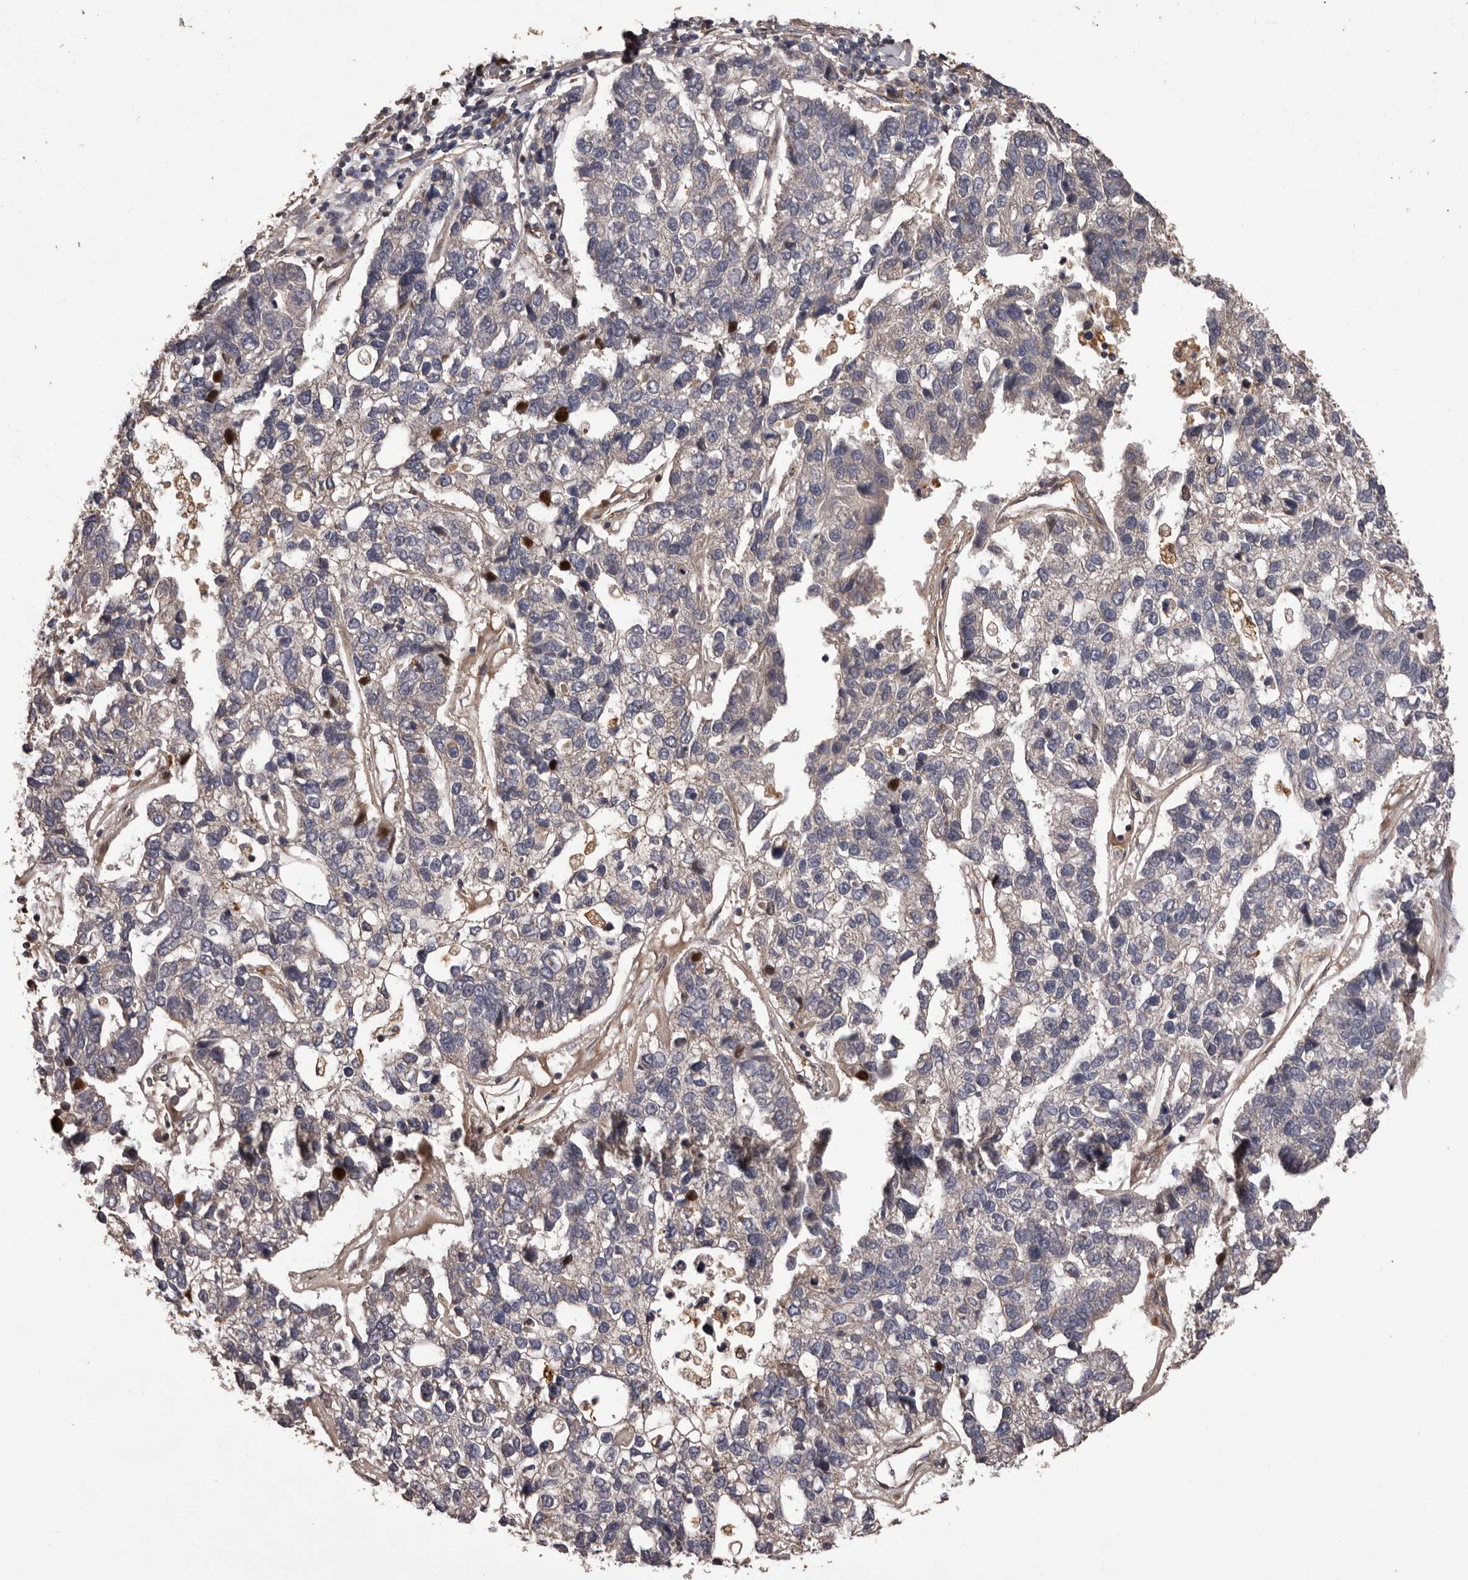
{"staining": {"intensity": "negative", "quantity": "none", "location": "none"}, "tissue": "pancreatic cancer", "cell_type": "Tumor cells", "image_type": "cancer", "snomed": [{"axis": "morphology", "description": "Adenocarcinoma, NOS"}, {"axis": "topography", "description": "Pancreas"}], "caption": "Immunohistochemistry of human pancreatic cancer (adenocarcinoma) reveals no expression in tumor cells.", "gene": "ADAMTS2", "patient": {"sex": "female", "age": 61}}